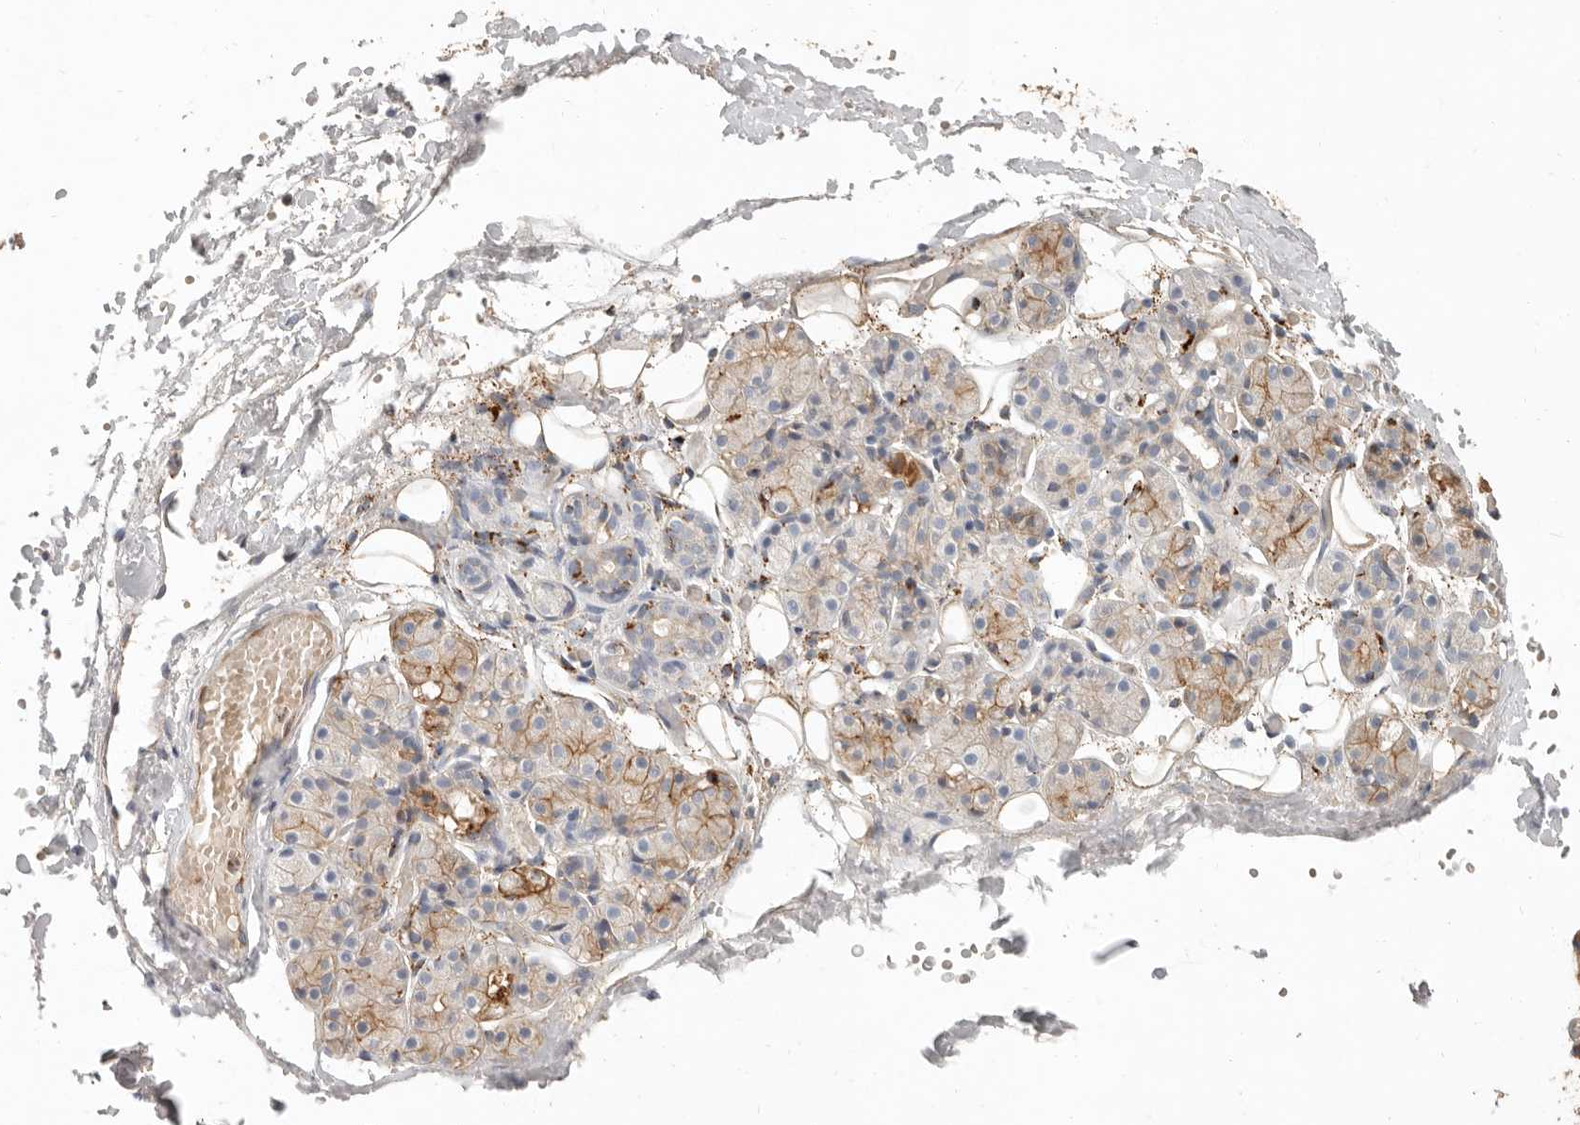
{"staining": {"intensity": "strong", "quantity": "<25%", "location": "cytoplasmic/membranous"}, "tissue": "salivary gland", "cell_type": "Glandular cells", "image_type": "normal", "snomed": [{"axis": "morphology", "description": "Normal tissue, NOS"}, {"axis": "topography", "description": "Salivary gland"}], "caption": "Protein expression analysis of unremarkable salivary gland demonstrates strong cytoplasmic/membranous expression in approximately <25% of glandular cells. The staining was performed using DAB (3,3'-diaminobenzidine) to visualize the protein expression in brown, while the nuclei were stained in blue with hematoxylin (Magnification: 20x).", "gene": "ARHGEF10L", "patient": {"sex": "male", "age": 63}}